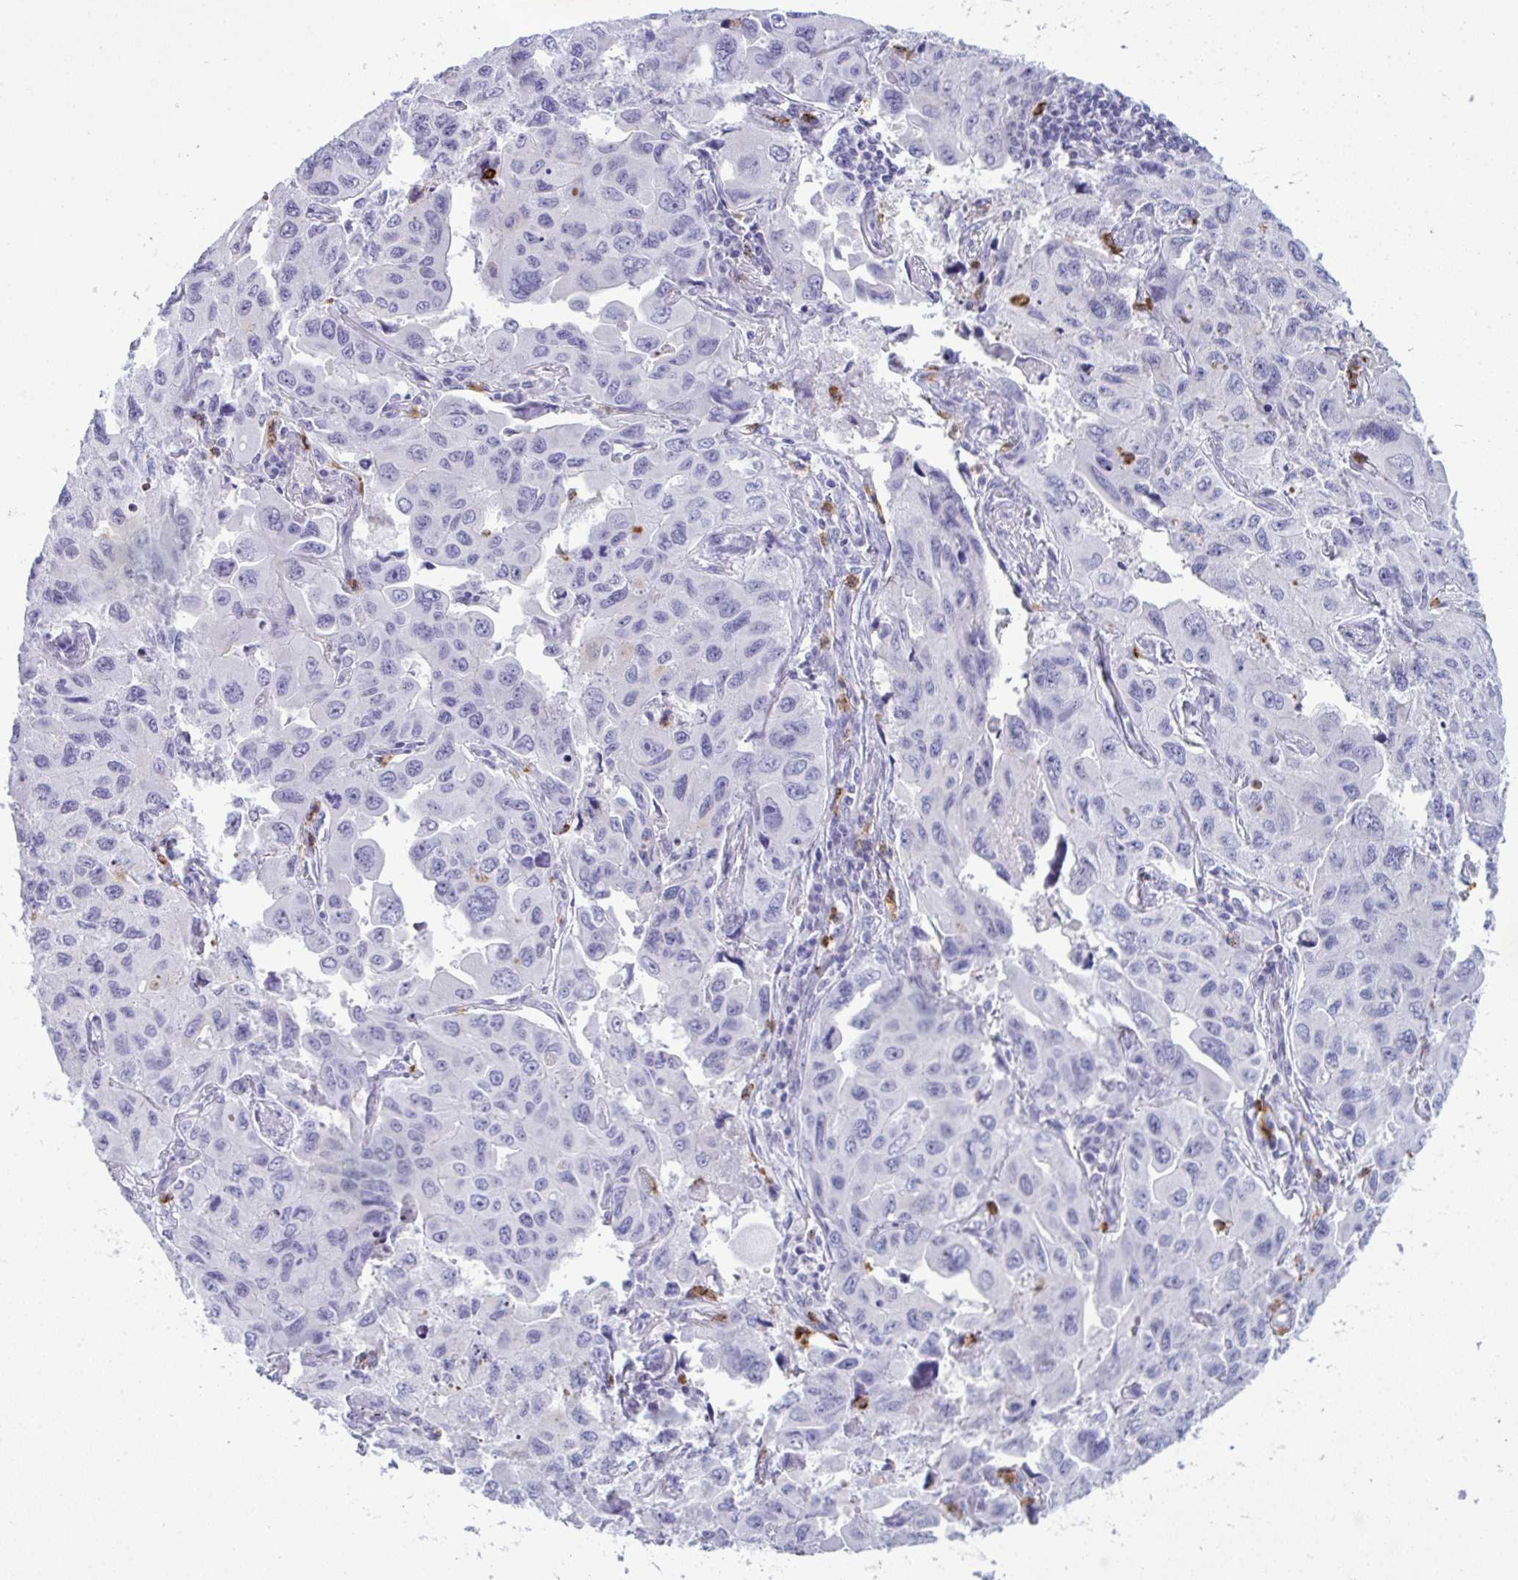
{"staining": {"intensity": "negative", "quantity": "none", "location": "none"}, "tissue": "lung cancer", "cell_type": "Tumor cells", "image_type": "cancer", "snomed": [{"axis": "morphology", "description": "Adenocarcinoma, NOS"}, {"axis": "topography", "description": "Lung"}], "caption": "Tumor cells show no significant staining in lung cancer.", "gene": "ARHGAP42", "patient": {"sex": "male", "age": 64}}